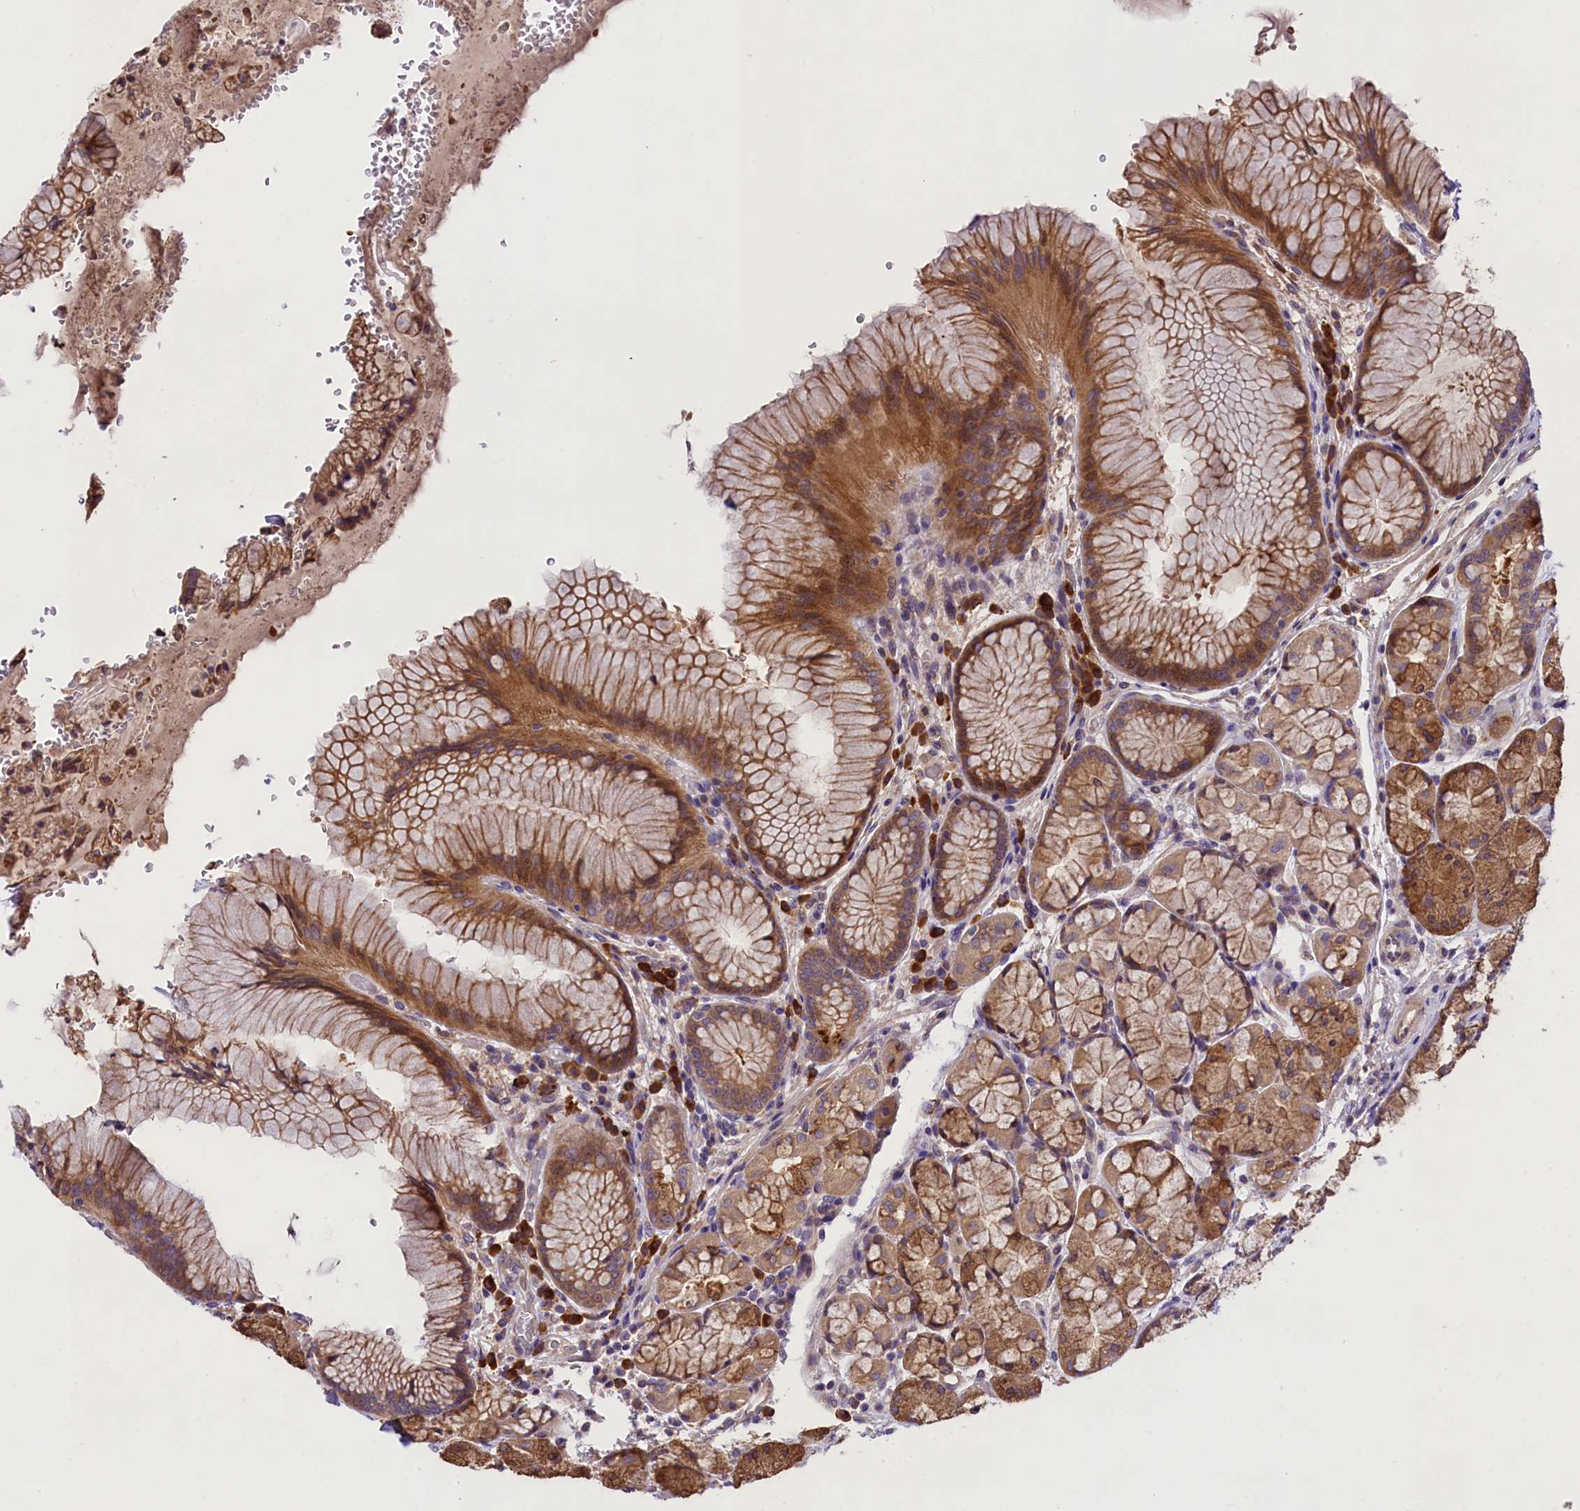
{"staining": {"intensity": "moderate", "quantity": ">75%", "location": "cytoplasmic/membranous"}, "tissue": "stomach", "cell_type": "Glandular cells", "image_type": "normal", "snomed": [{"axis": "morphology", "description": "Normal tissue, NOS"}, {"axis": "topography", "description": "Stomach"}], "caption": "This photomicrograph demonstrates immunohistochemistry staining of normal stomach, with medium moderate cytoplasmic/membranous expression in about >75% of glandular cells.", "gene": "ABCC10", "patient": {"sex": "male", "age": 63}}